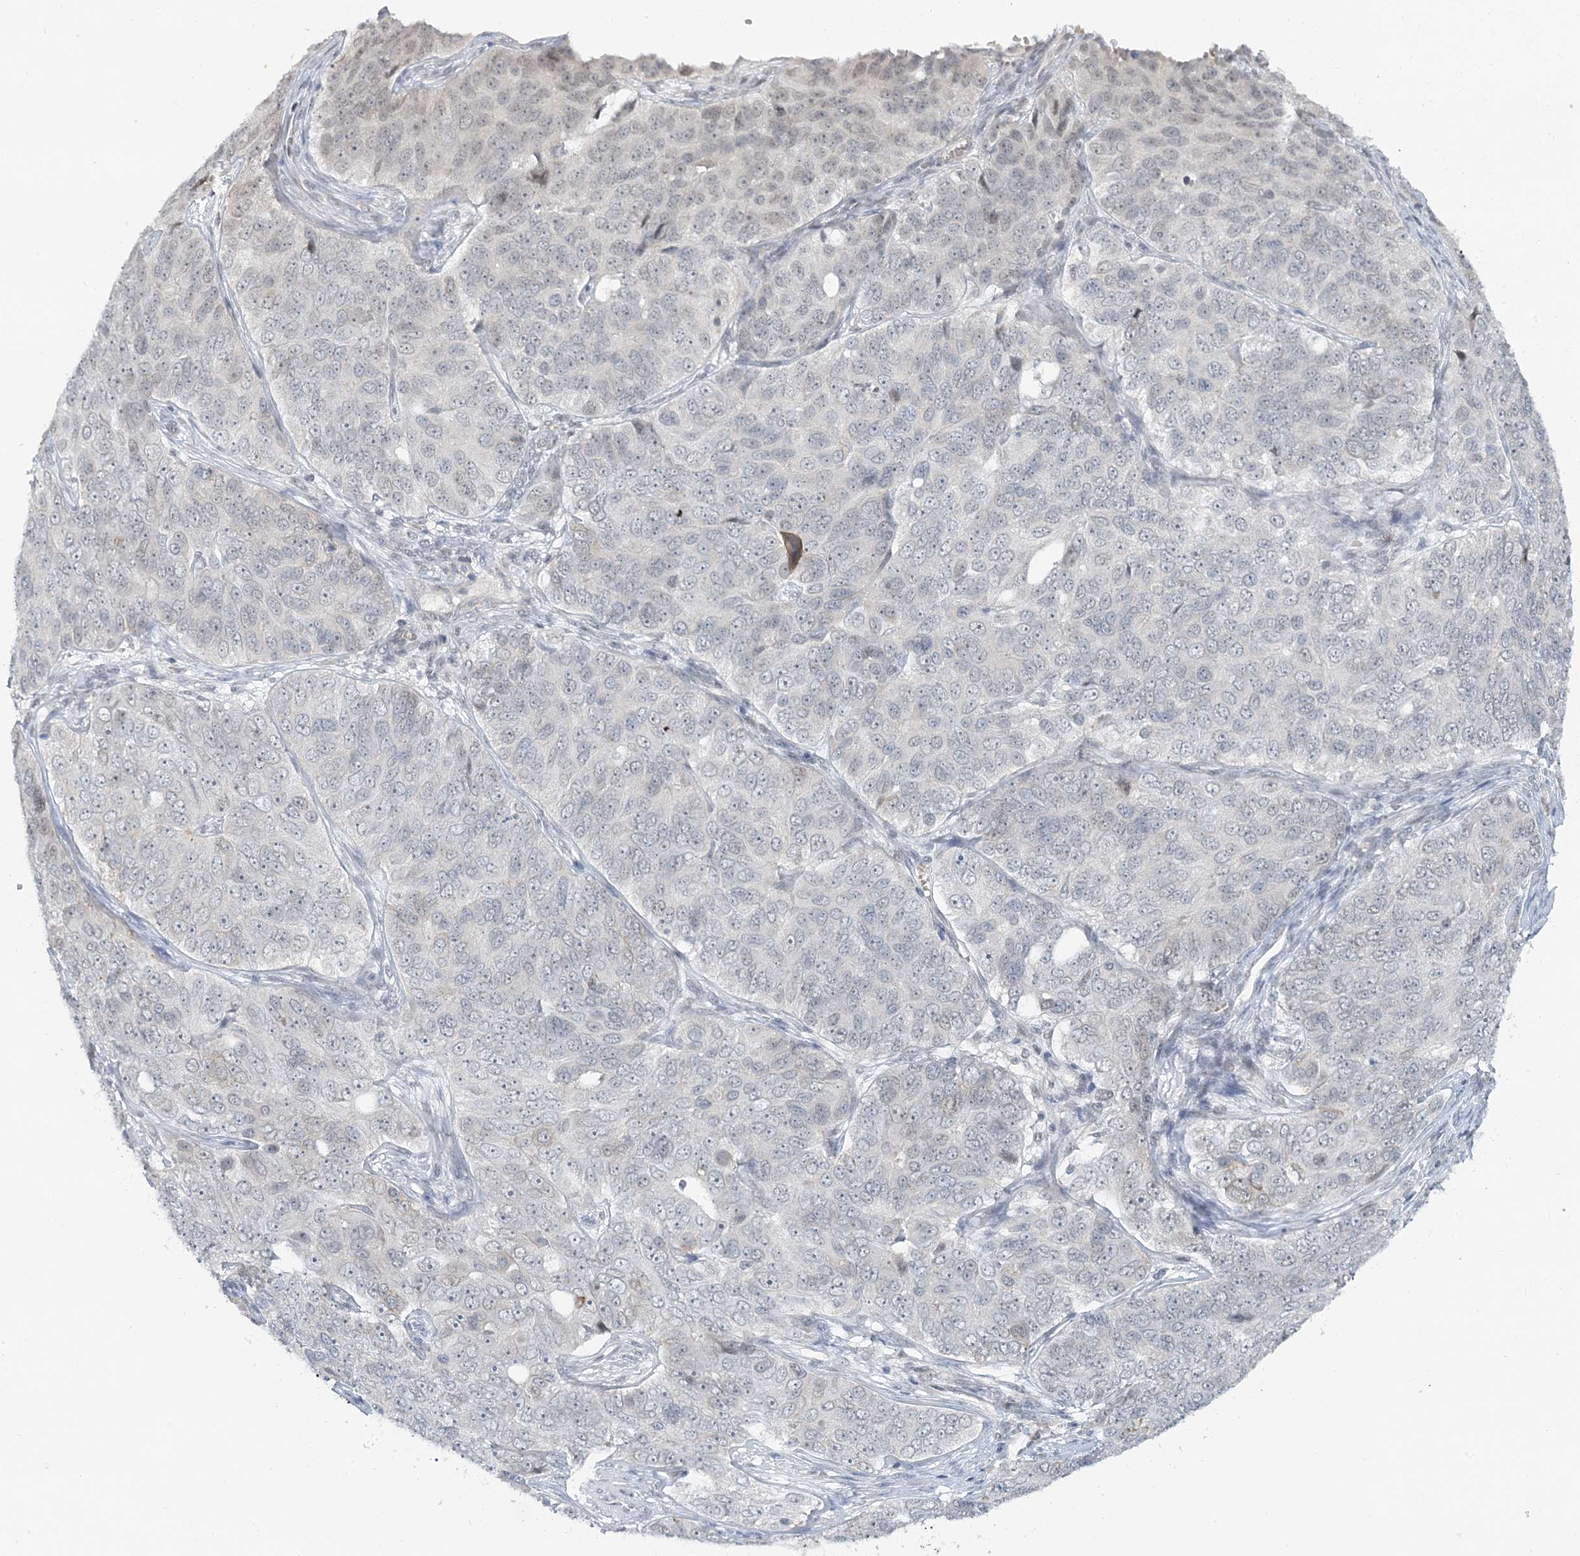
{"staining": {"intensity": "negative", "quantity": "none", "location": "none"}, "tissue": "ovarian cancer", "cell_type": "Tumor cells", "image_type": "cancer", "snomed": [{"axis": "morphology", "description": "Carcinoma, endometroid"}, {"axis": "topography", "description": "Ovary"}], "caption": "Immunohistochemical staining of ovarian endometroid carcinoma exhibits no significant positivity in tumor cells.", "gene": "LEXM", "patient": {"sex": "female", "age": 51}}